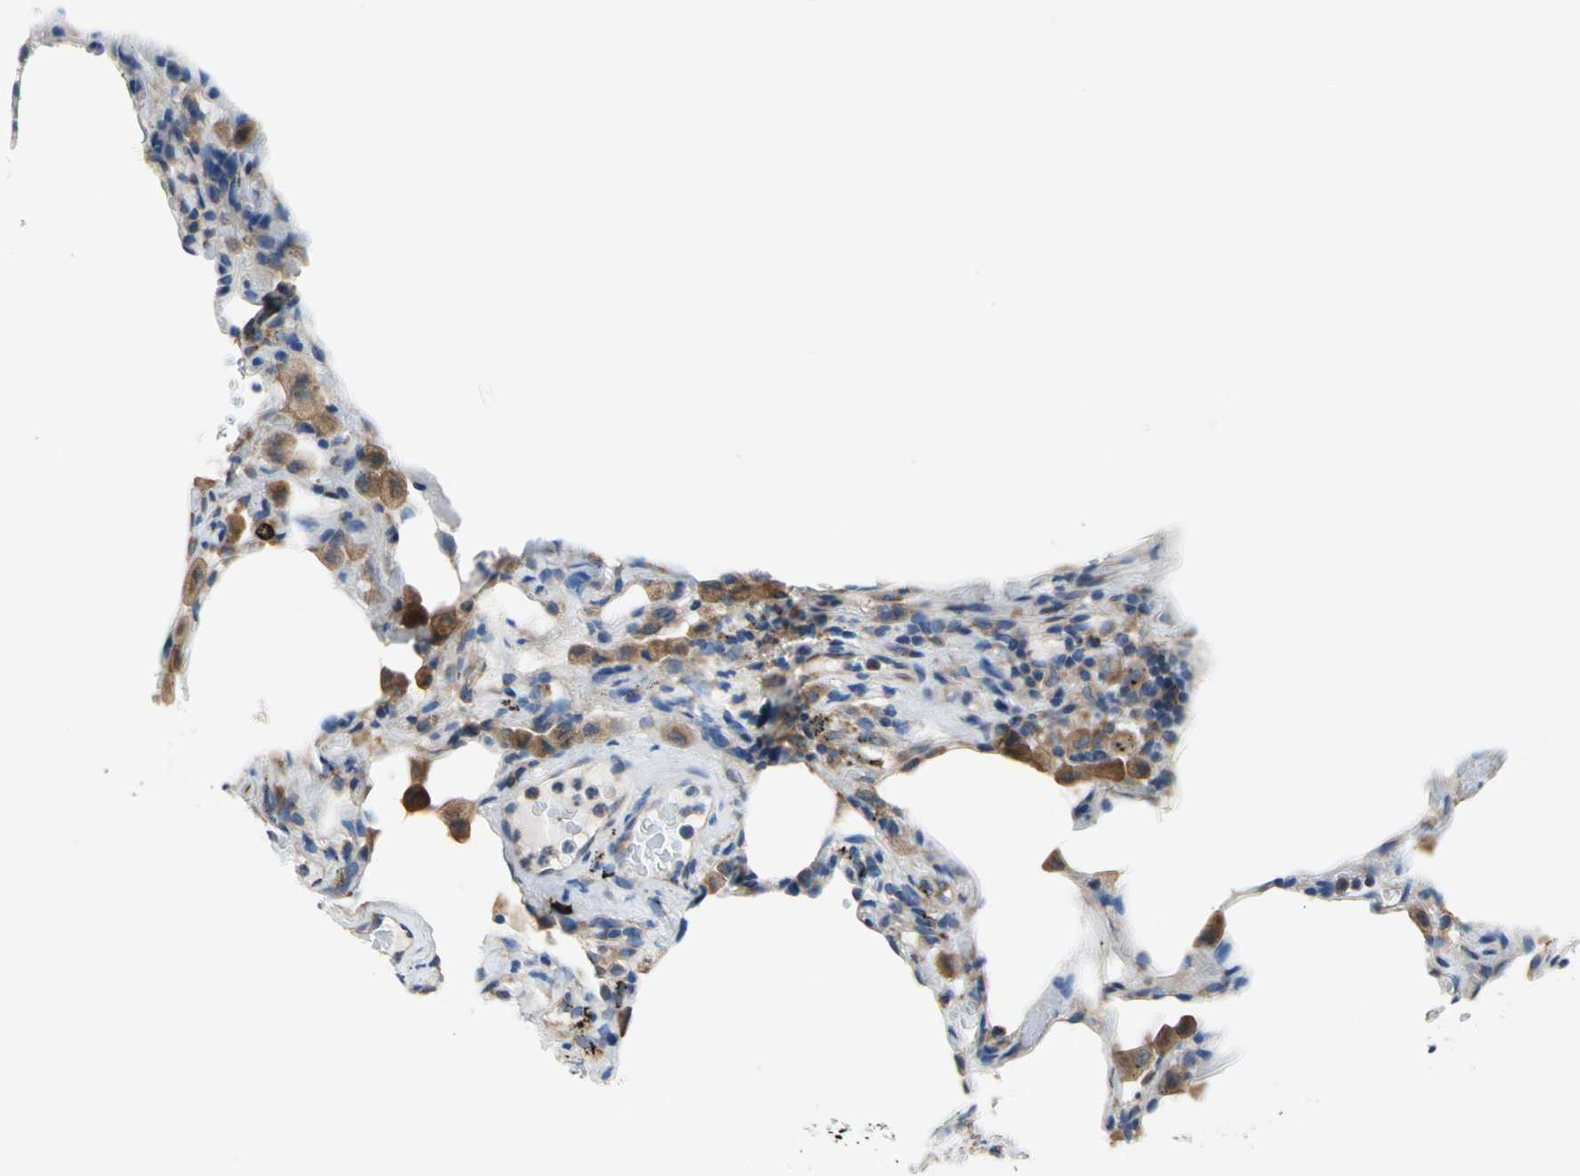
{"staining": {"intensity": "negative", "quantity": "none", "location": "none"}, "tissue": "lung", "cell_type": "Alveolar cells", "image_type": "normal", "snomed": [{"axis": "morphology", "description": "Normal tissue, NOS"}, {"axis": "topography", "description": "Lung"}], "caption": "Immunohistochemistry (IHC) of unremarkable lung exhibits no staining in alveolar cells.", "gene": "TRIM25", "patient": {"sex": "male", "age": 59}}